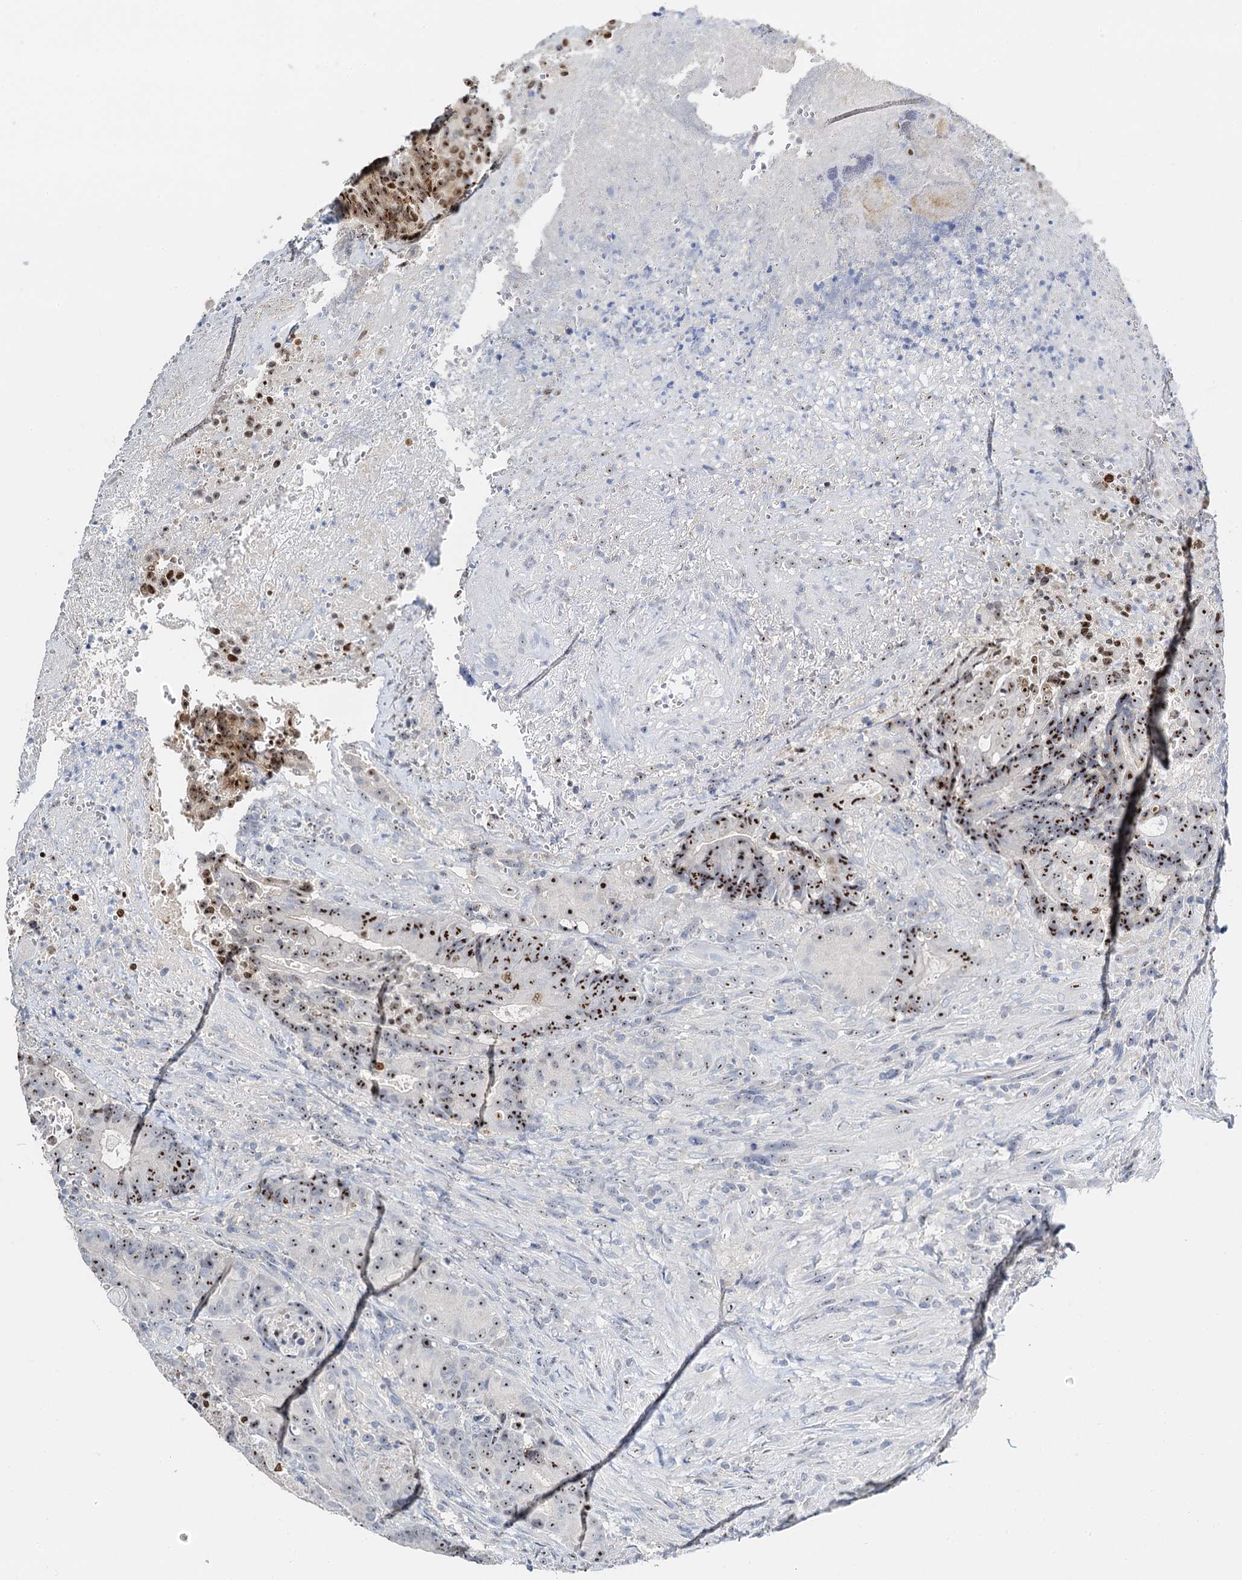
{"staining": {"intensity": "moderate", "quantity": ">75%", "location": "nuclear"}, "tissue": "colorectal cancer", "cell_type": "Tumor cells", "image_type": "cancer", "snomed": [{"axis": "morphology", "description": "Adenocarcinoma, NOS"}, {"axis": "topography", "description": "Rectum"}], "caption": "Immunohistochemistry (IHC) of human colorectal adenocarcinoma reveals medium levels of moderate nuclear expression in about >75% of tumor cells.", "gene": "NOP2", "patient": {"sex": "male", "age": 69}}